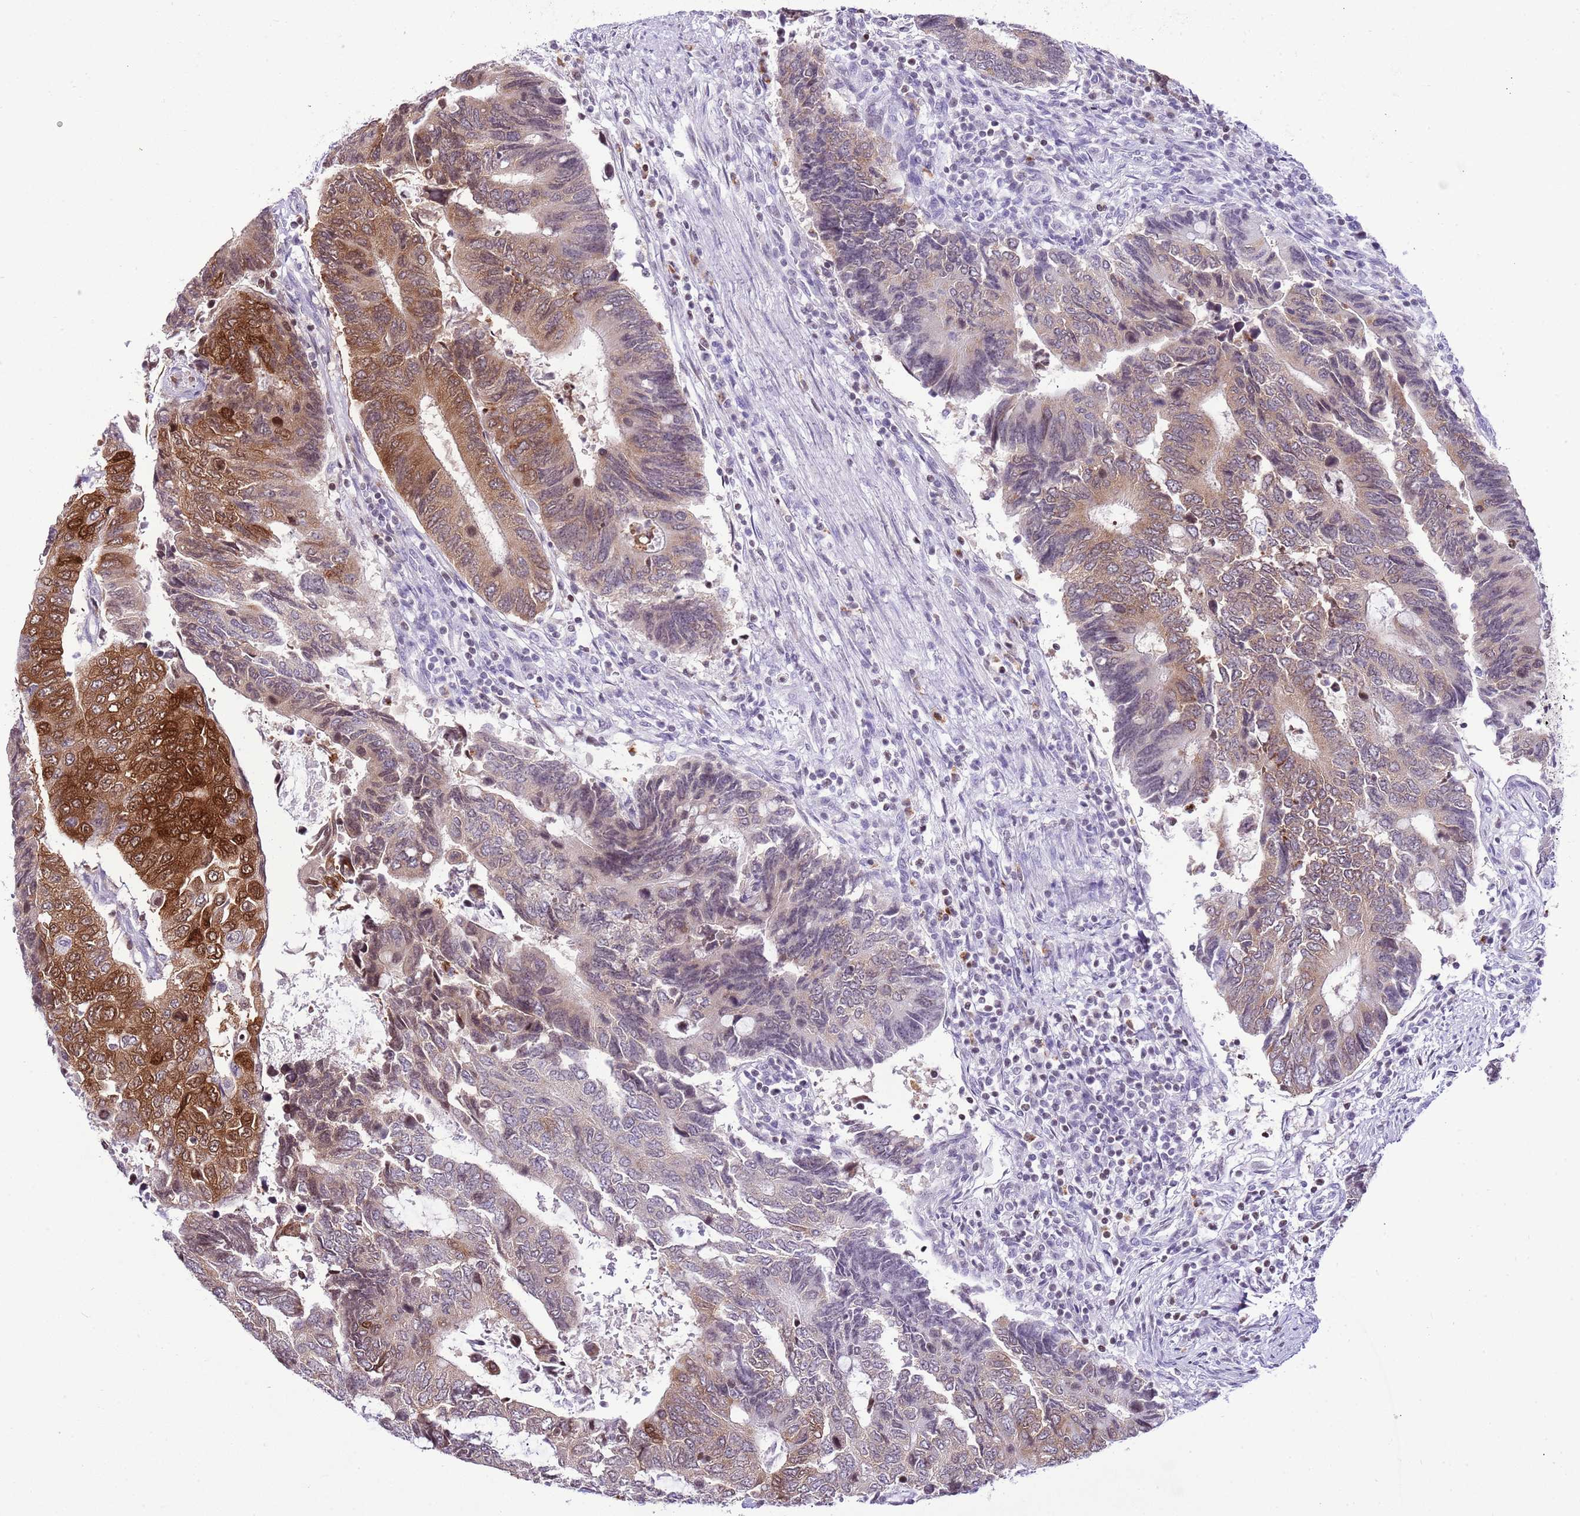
{"staining": {"intensity": "strong", "quantity": "<25%", "location": "cytoplasmic/membranous,nuclear"}, "tissue": "colorectal cancer", "cell_type": "Tumor cells", "image_type": "cancer", "snomed": [{"axis": "morphology", "description": "Adenocarcinoma, NOS"}, {"axis": "topography", "description": "Colon"}], "caption": "Protein staining by immunohistochemistry exhibits strong cytoplasmic/membranous and nuclear staining in approximately <25% of tumor cells in colorectal cancer.", "gene": "PRR15", "patient": {"sex": "male", "age": 87}}